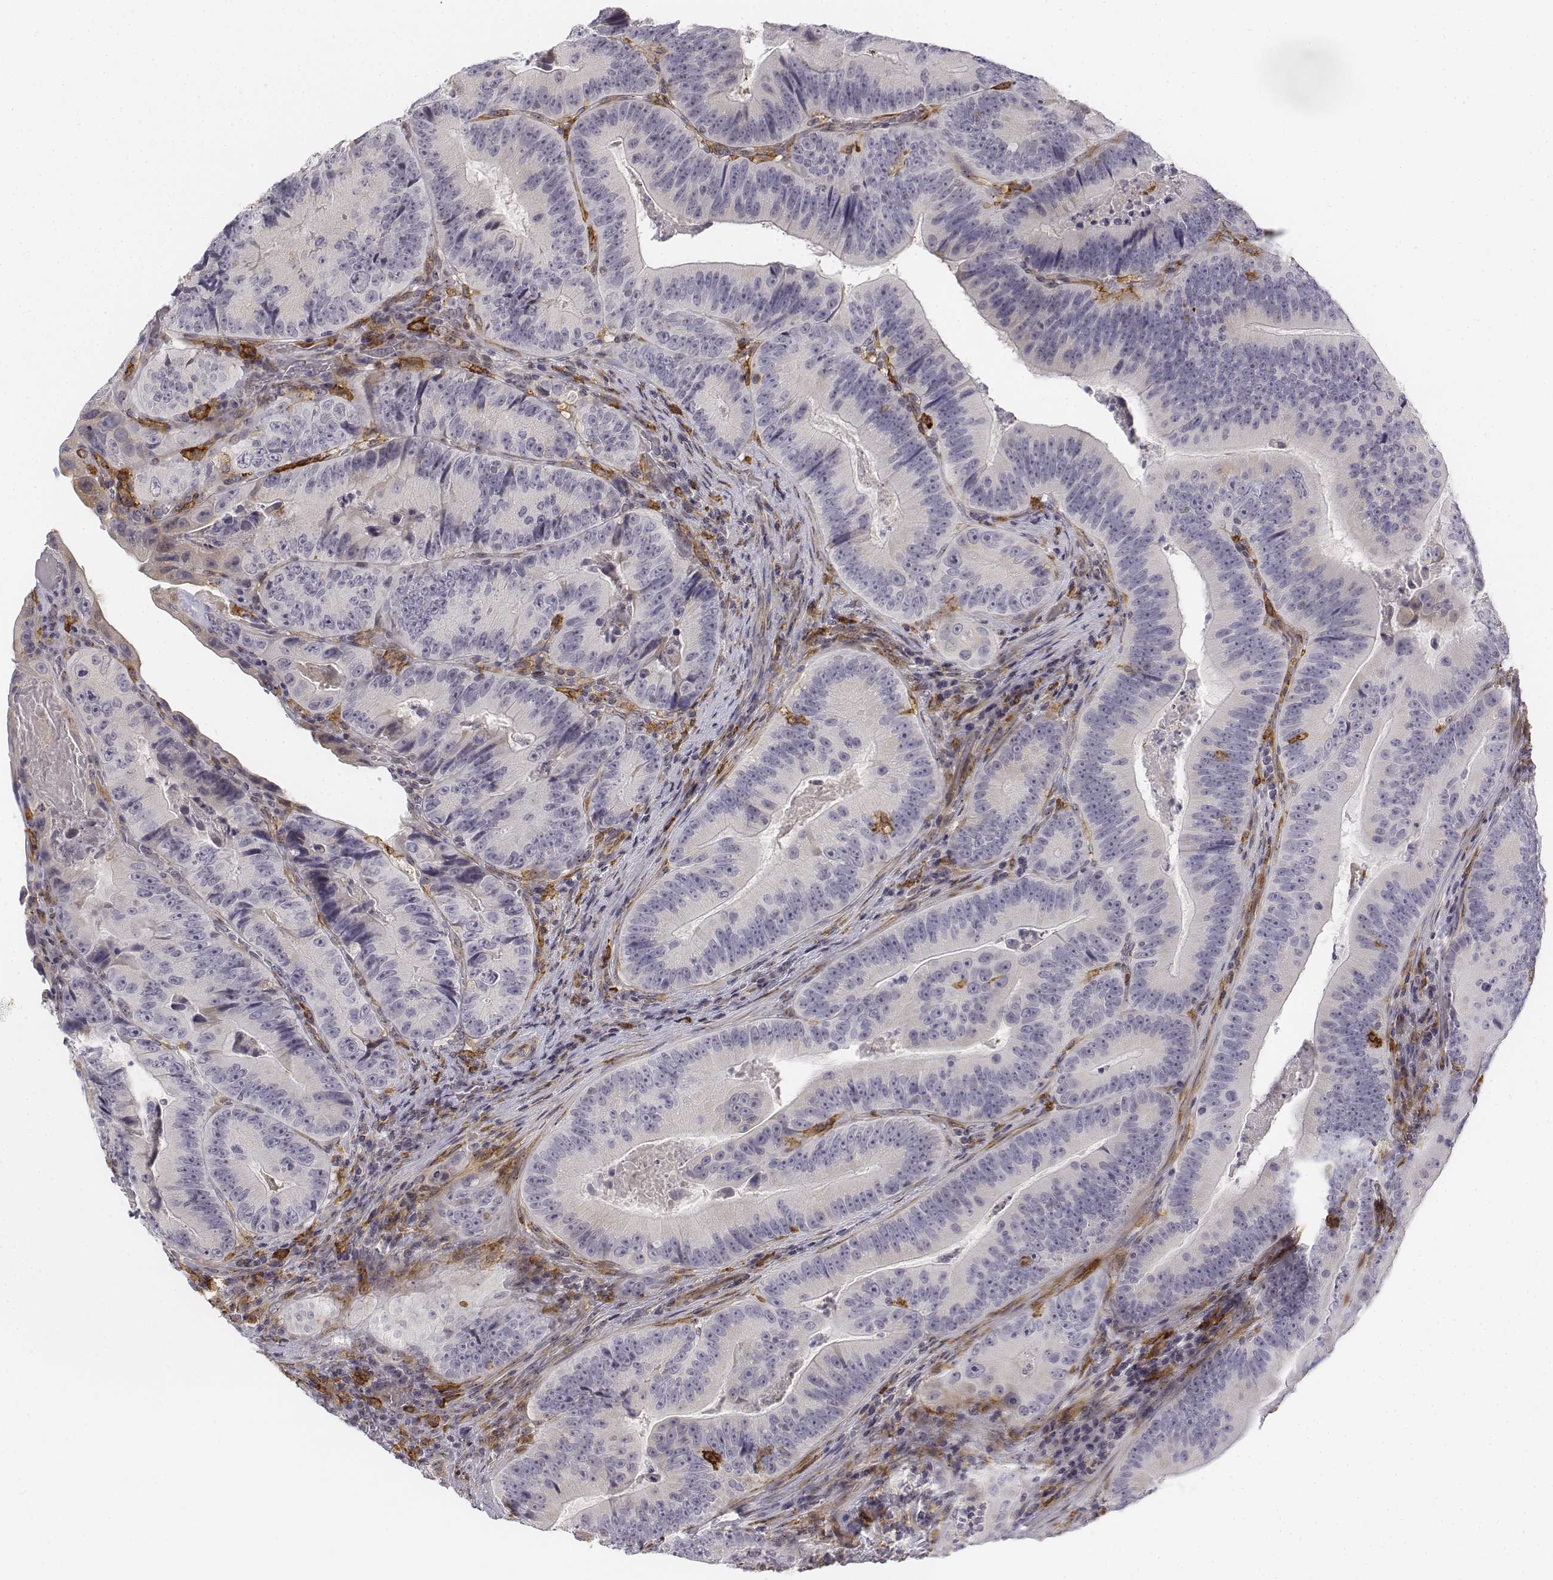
{"staining": {"intensity": "negative", "quantity": "none", "location": "none"}, "tissue": "colorectal cancer", "cell_type": "Tumor cells", "image_type": "cancer", "snomed": [{"axis": "morphology", "description": "Adenocarcinoma, NOS"}, {"axis": "topography", "description": "Colon"}], "caption": "A photomicrograph of human colorectal adenocarcinoma is negative for staining in tumor cells. (DAB IHC, high magnification).", "gene": "CD14", "patient": {"sex": "female", "age": 86}}